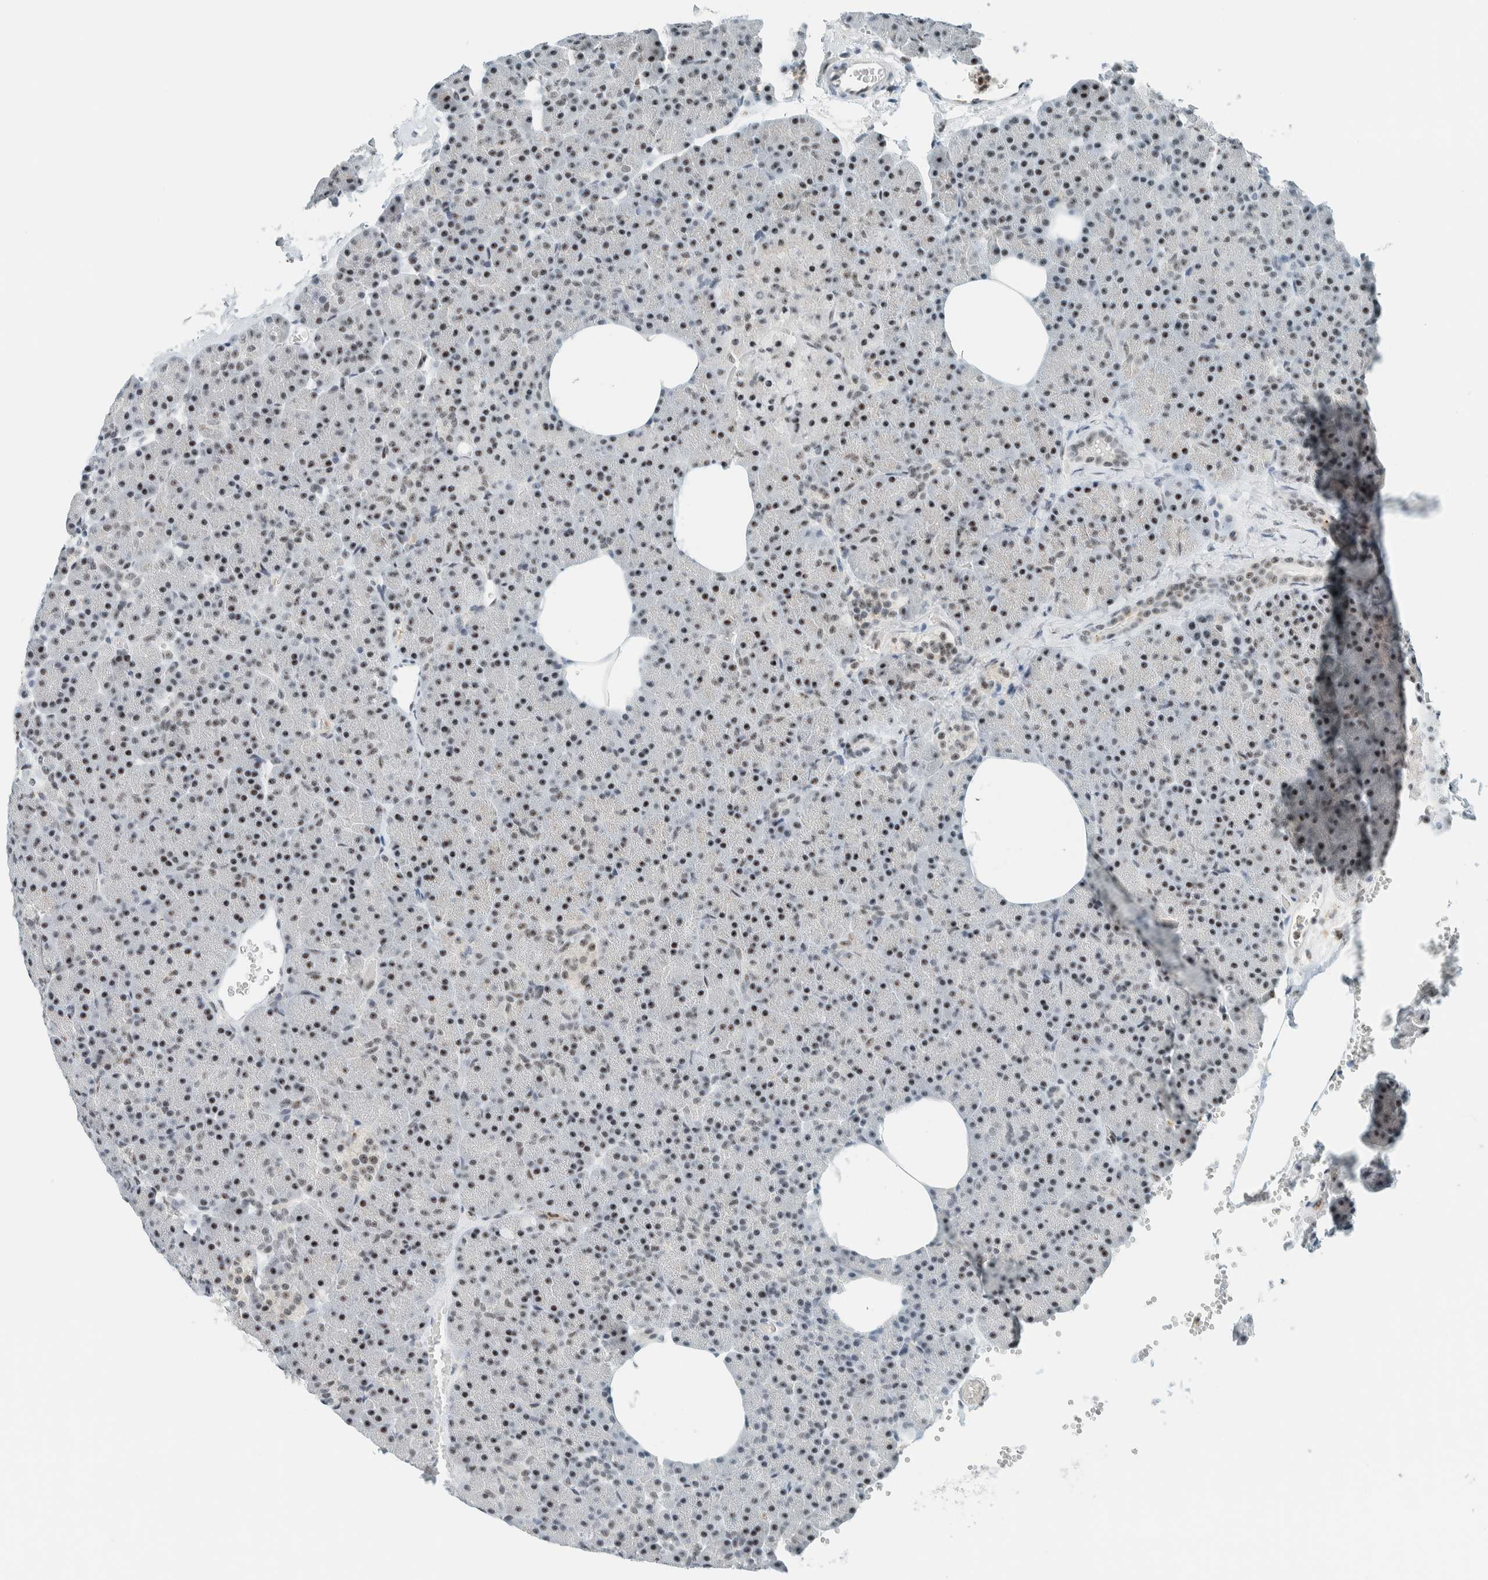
{"staining": {"intensity": "moderate", "quantity": ">75%", "location": "nuclear"}, "tissue": "pancreas", "cell_type": "Exocrine glandular cells", "image_type": "normal", "snomed": [{"axis": "morphology", "description": "Normal tissue, NOS"}, {"axis": "morphology", "description": "Carcinoid, malignant, NOS"}, {"axis": "topography", "description": "Pancreas"}], "caption": "Immunohistochemical staining of unremarkable pancreas exhibits medium levels of moderate nuclear positivity in approximately >75% of exocrine glandular cells.", "gene": "CYSRT1", "patient": {"sex": "female", "age": 35}}